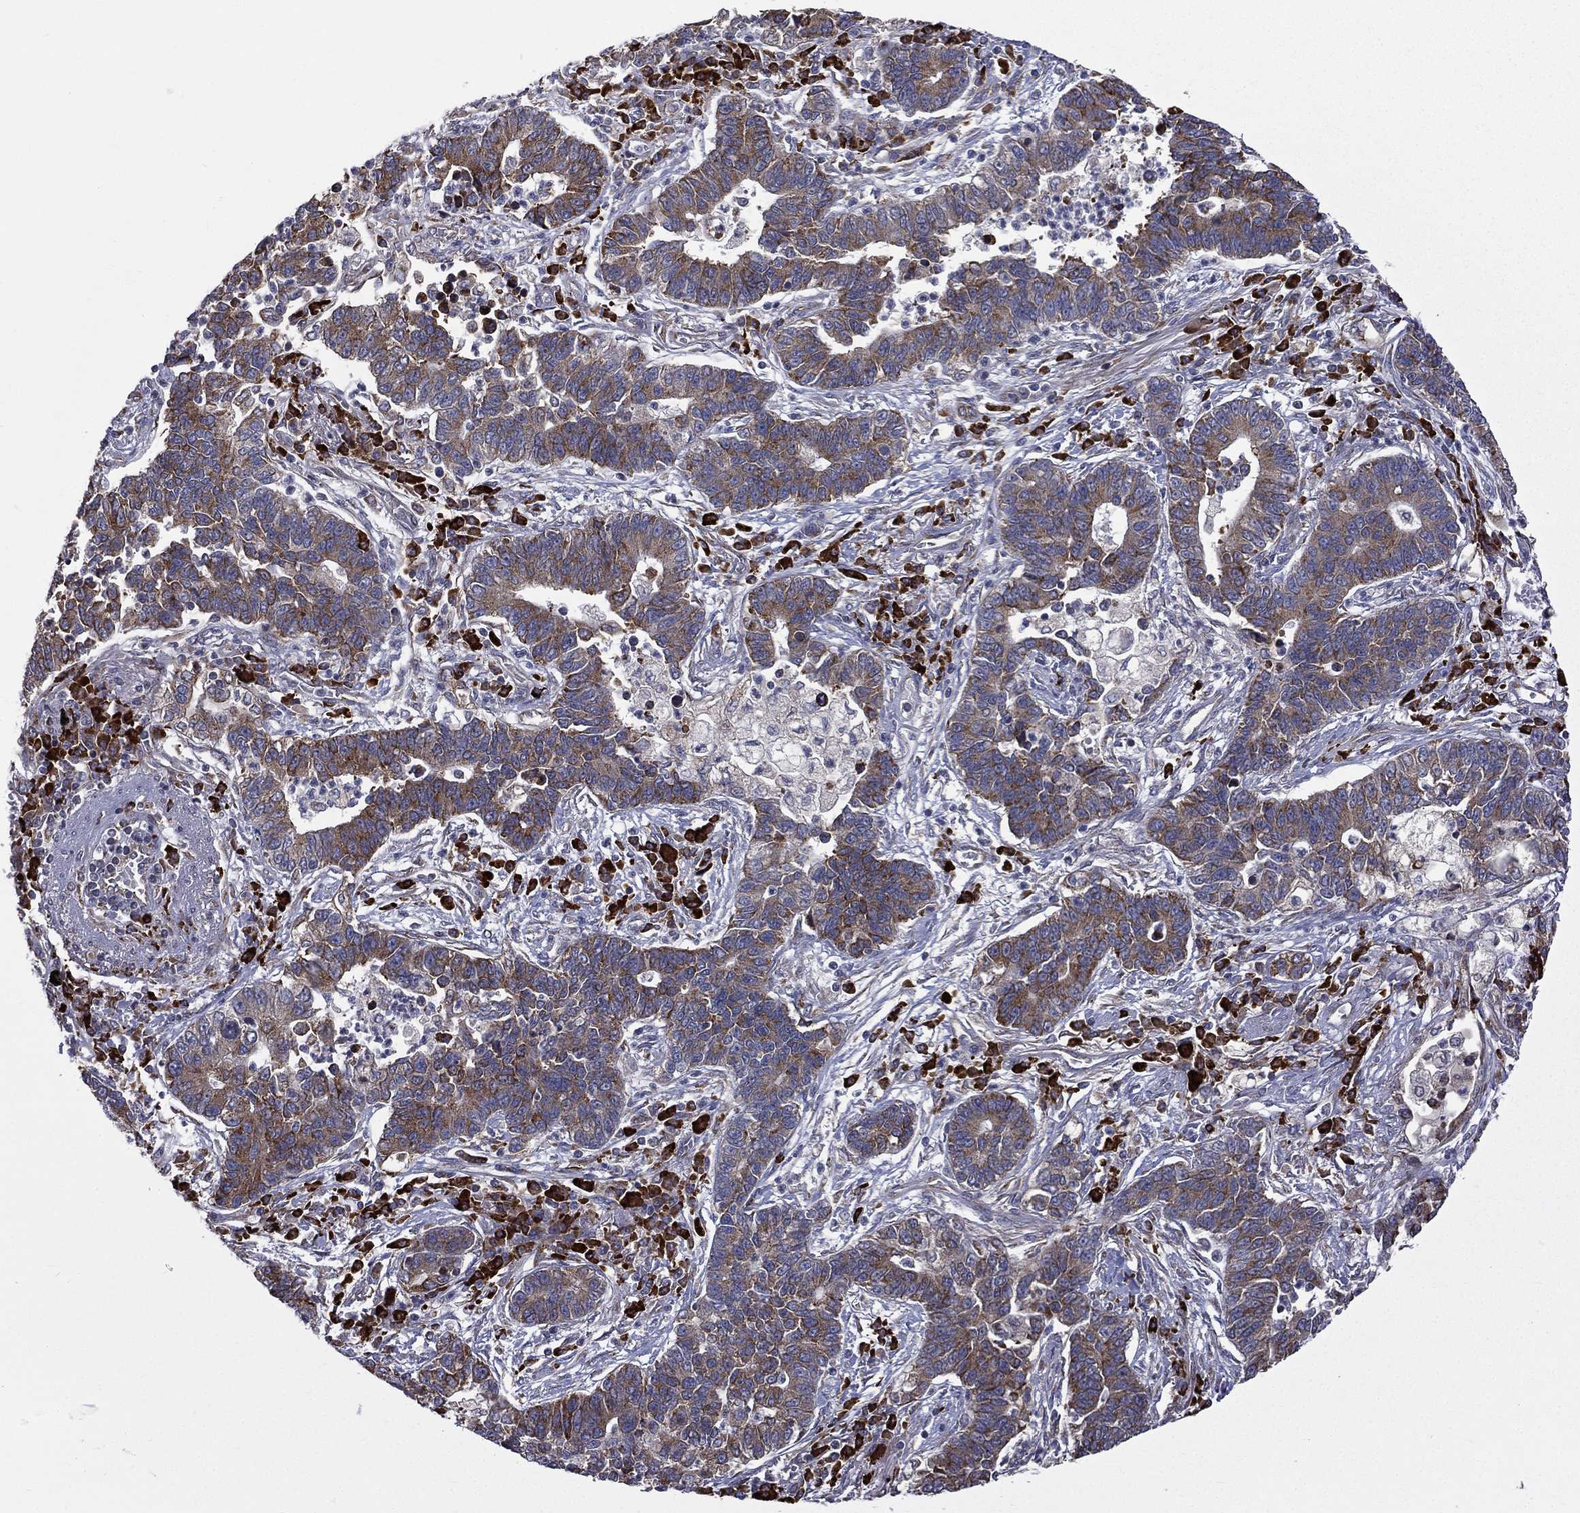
{"staining": {"intensity": "moderate", "quantity": ">75%", "location": "cytoplasmic/membranous"}, "tissue": "lung cancer", "cell_type": "Tumor cells", "image_type": "cancer", "snomed": [{"axis": "morphology", "description": "Adenocarcinoma, NOS"}, {"axis": "topography", "description": "Lung"}], "caption": "Protein expression by IHC demonstrates moderate cytoplasmic/membranous expression in about >75% of tumor cells in adenocarcinoma (lung). (DAB IHC with brightfield microscopy, high magnification).", "gene": "C20orf96", "patient": {"sex": "female", "age": 57}}